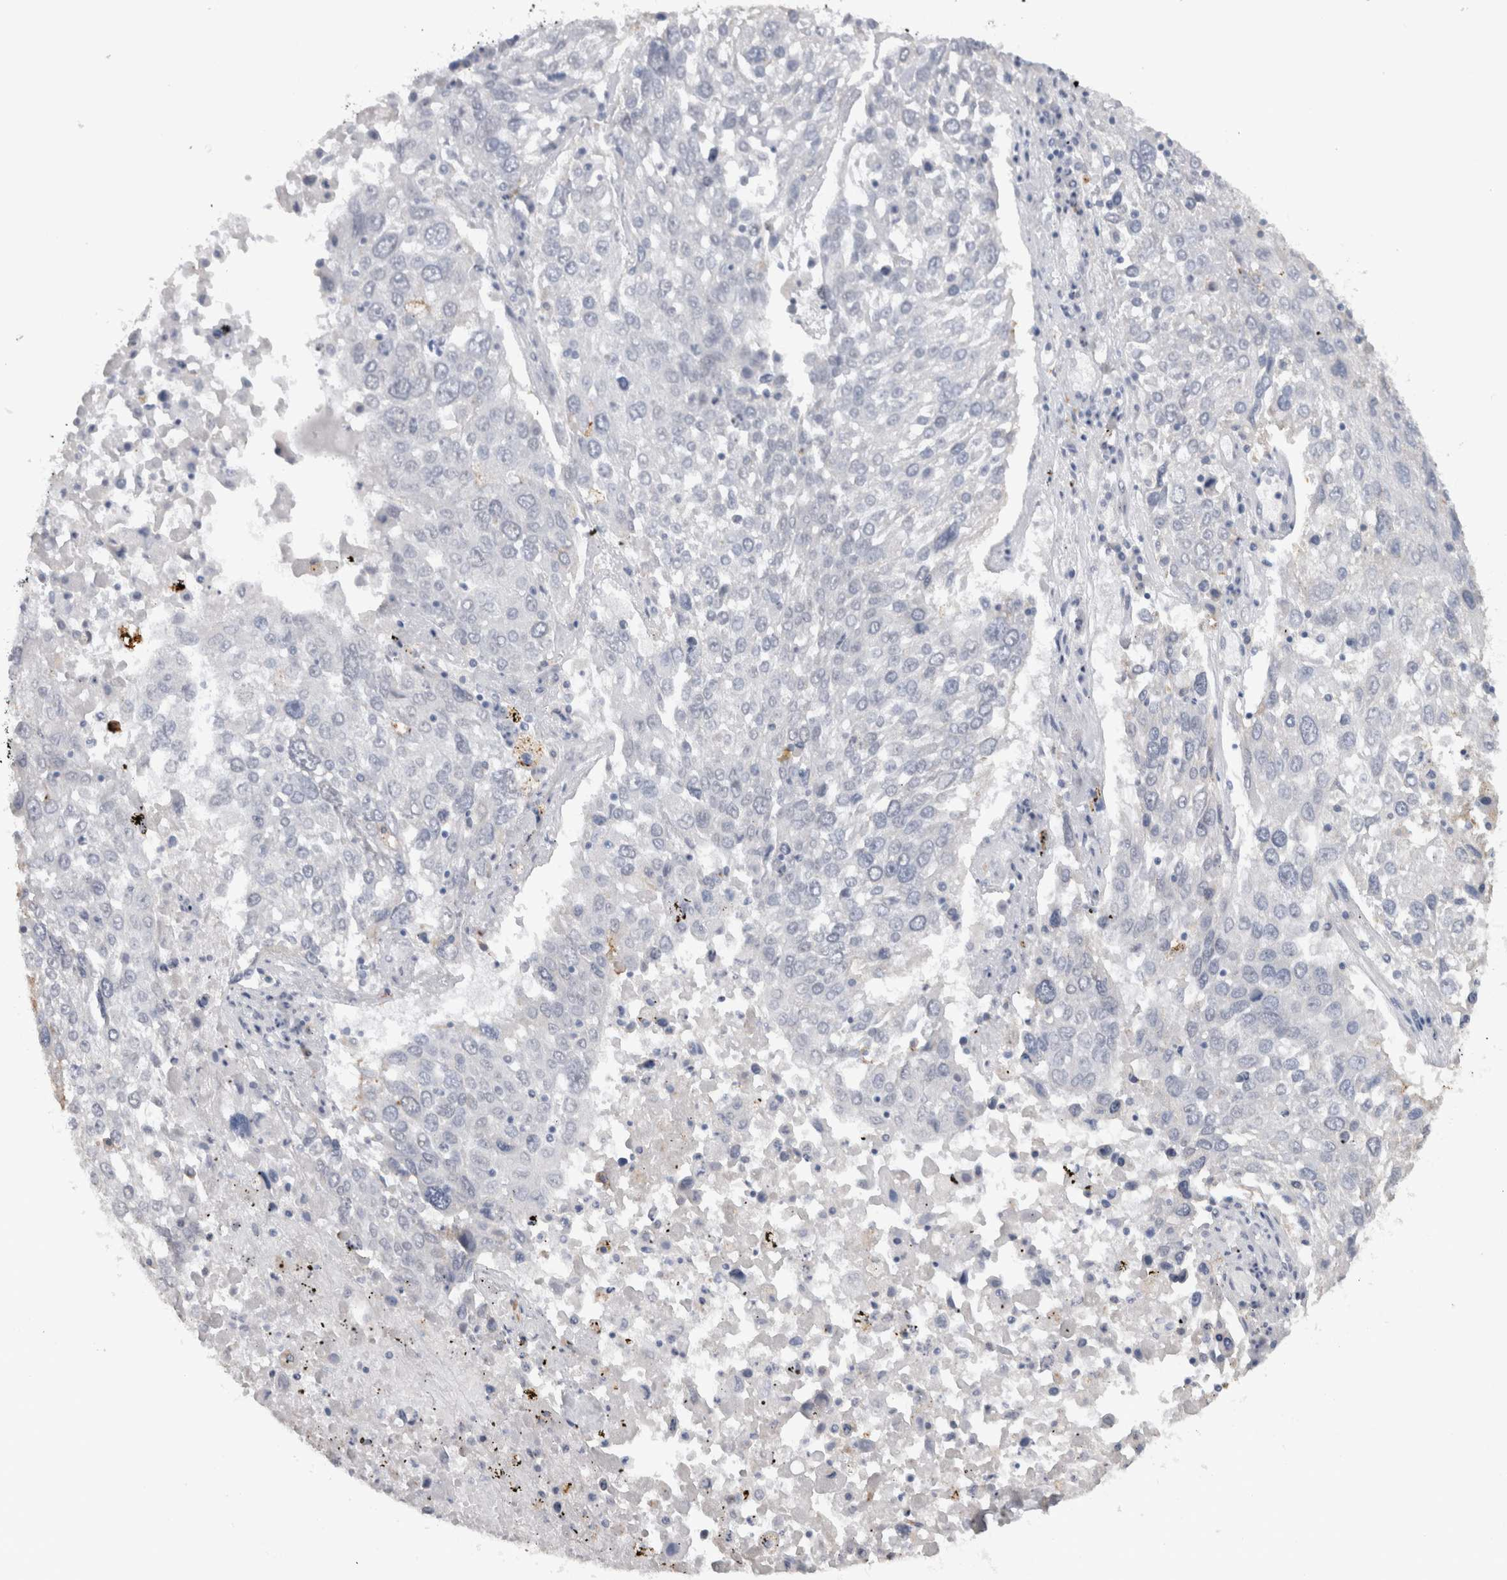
{"staining": {"intensity": "negative", "quantity": "none", "location": "none"}, "tissue": "lung cancer", "cell_type": "Tumor cells", "image_type": "cancer", "snomed": [{"axis": "morphology", "description": "Squamous cell carcinoma, NOS"}, {"axis": "topography", "description": "Lung"}], "caption": "DAB immunohistochemical staining of lung cancer (squamous cell carcinoma) displays no significant expression in tumor cells.", "gene": "CDH17", "patient": {"sex": "male", "age": 65}}